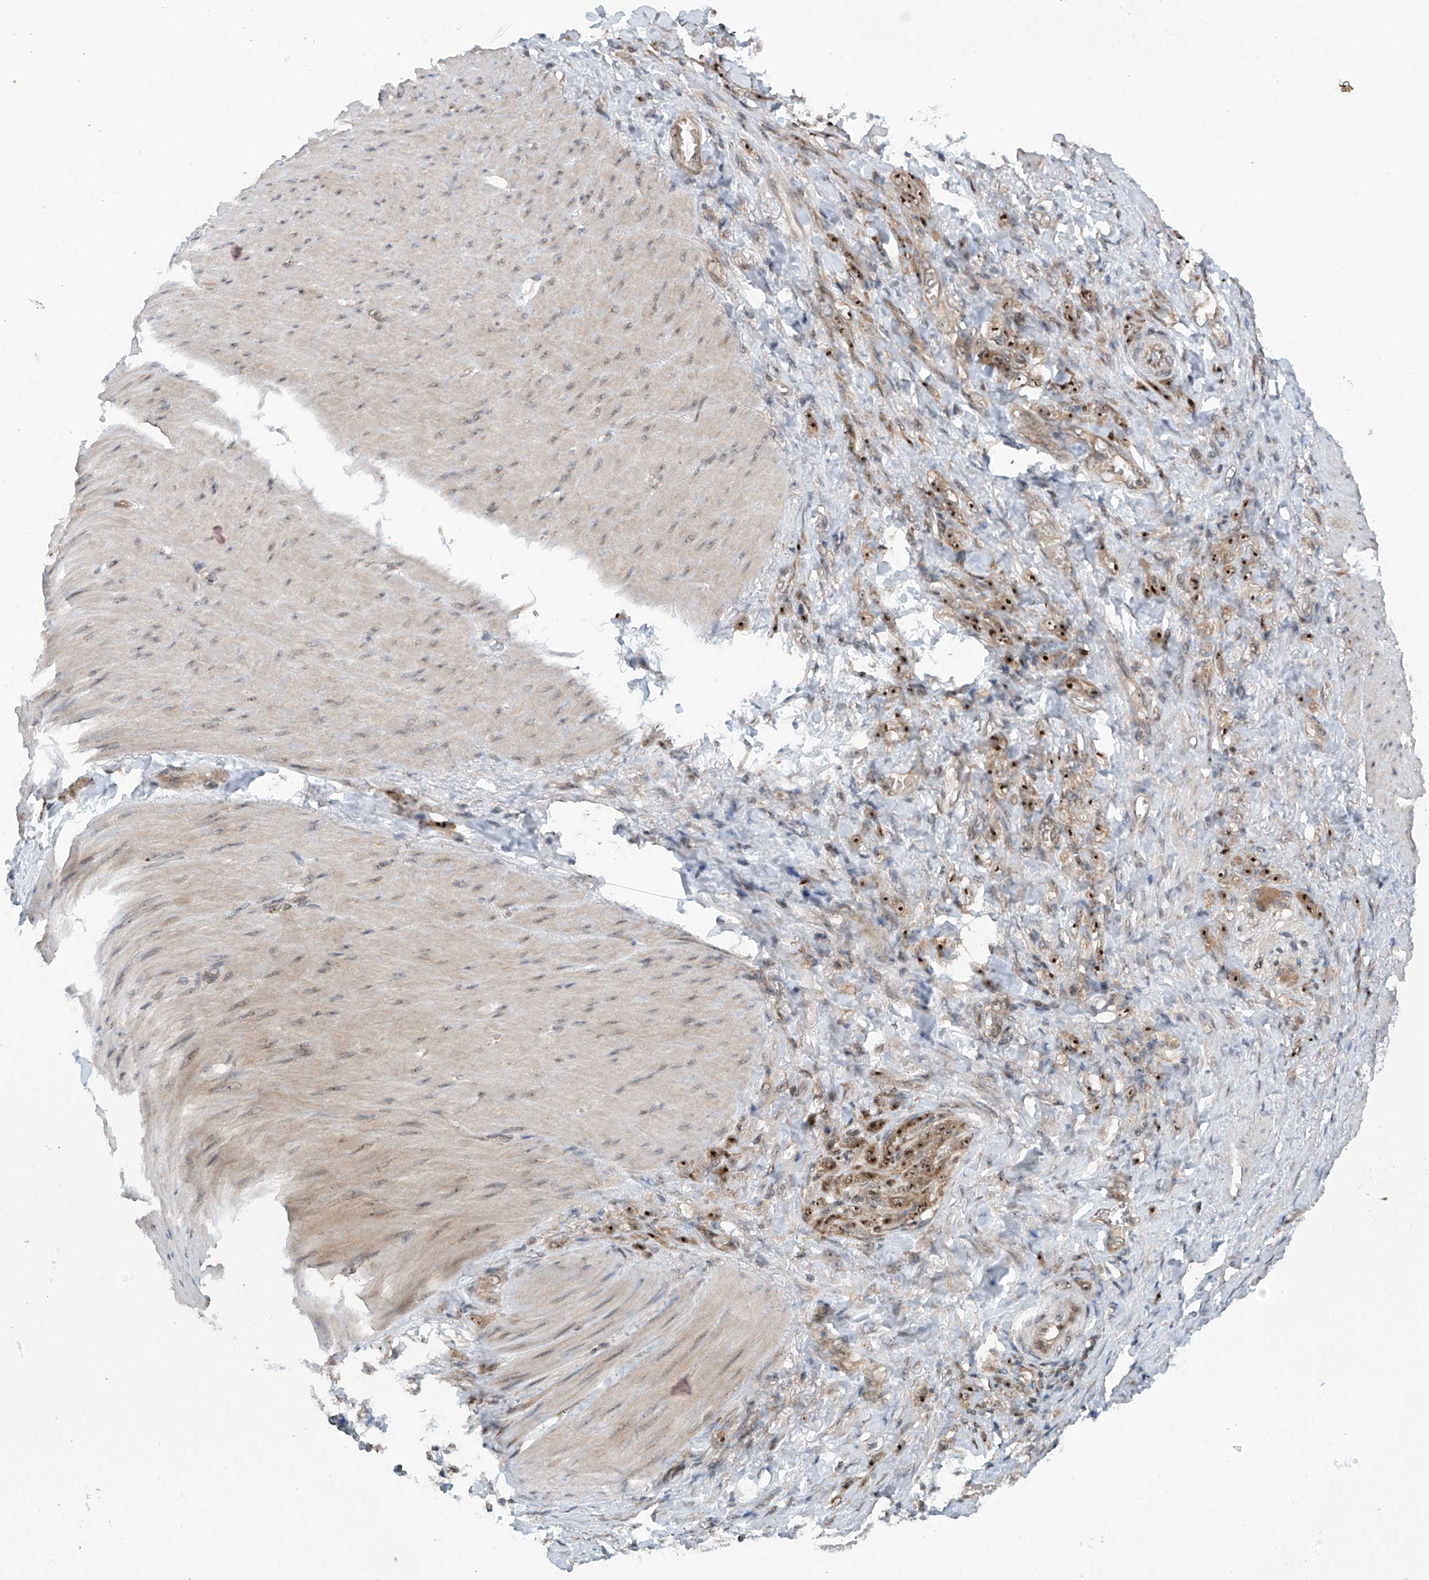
{"staining": {"intensity": "strong", "quantity": ">75%", "location": "nuclear"}, "tissue": "stomach cancer", "cell_type": "Tumor cells", "image_type": "cancer", "snomed": [{"axis": "morphology", "description": "Normal tissue, NOS"}, {"axis": "morphology", "description": "Adenocarcinoma, NOS"}, {"axis": "topography", "description": "Stomach"}], "caption": "Protein expression analysis of human stomach adenocarcinoma reveals strong nuclear positivity in approximately >75% of tumor cells.", "gene": "C1orf131", "patient": {"sex": "male", "age": 82}}